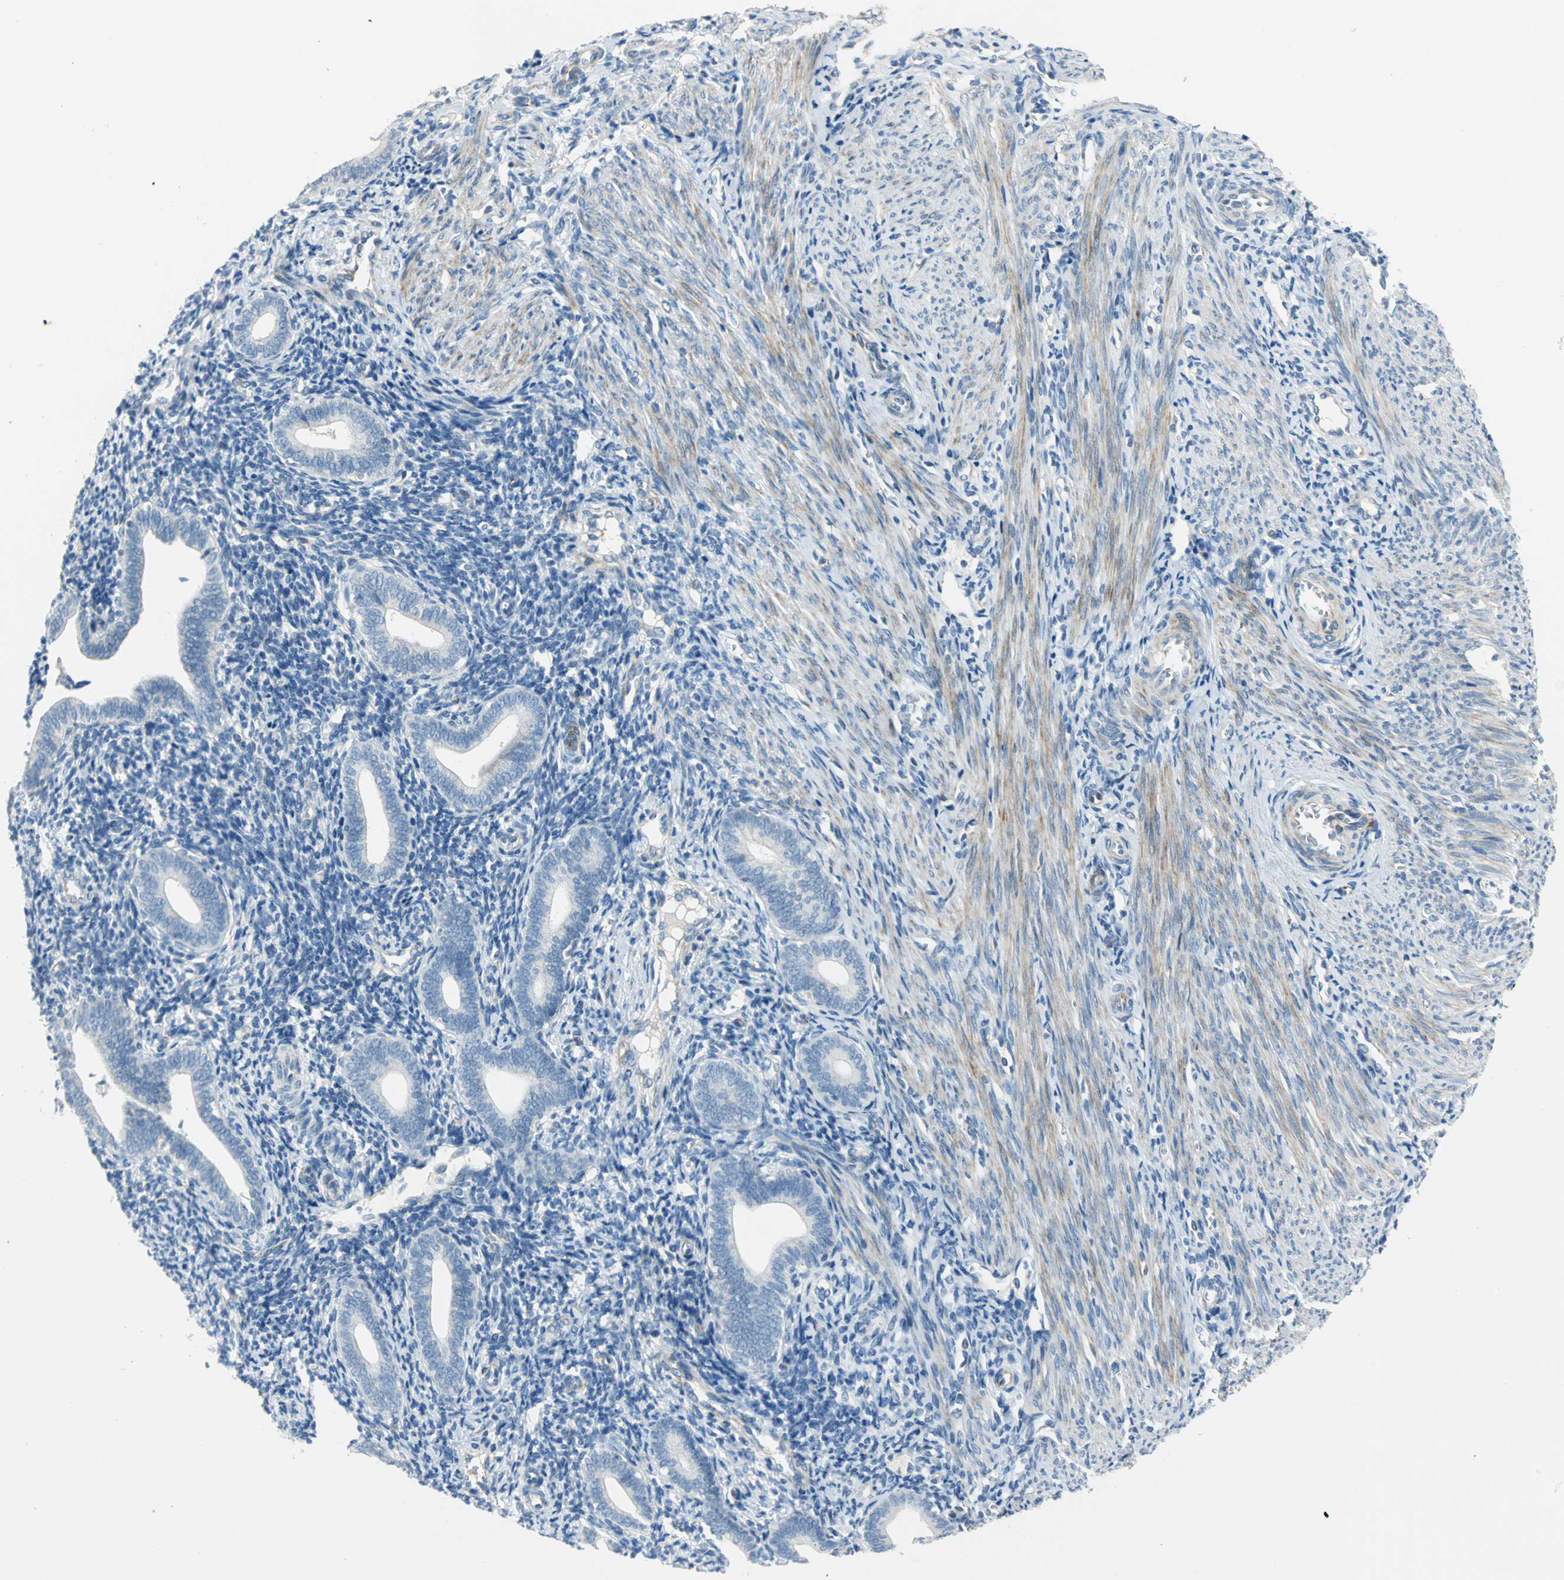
{"staining": {"intensity": "negative", "quantity": "none", "location": "none"}, "tissue": "endometrium", "cell_type": "Cells in endometrial stroma", "image_type": "normal", "snomed": [{"axis": "morphology", "description": "Normal tissue, NOS"}, {"axis": "topography", "description": "Uterus"}, {"axis": "topography", "description": "Endometrium"}], "caption": "Immunohistochemical staining of normal endometrium shows no significant expression in cells in endometrial stroma.", "gene": "ALOX15", "patient": {"sex": "female", "age": 33}}